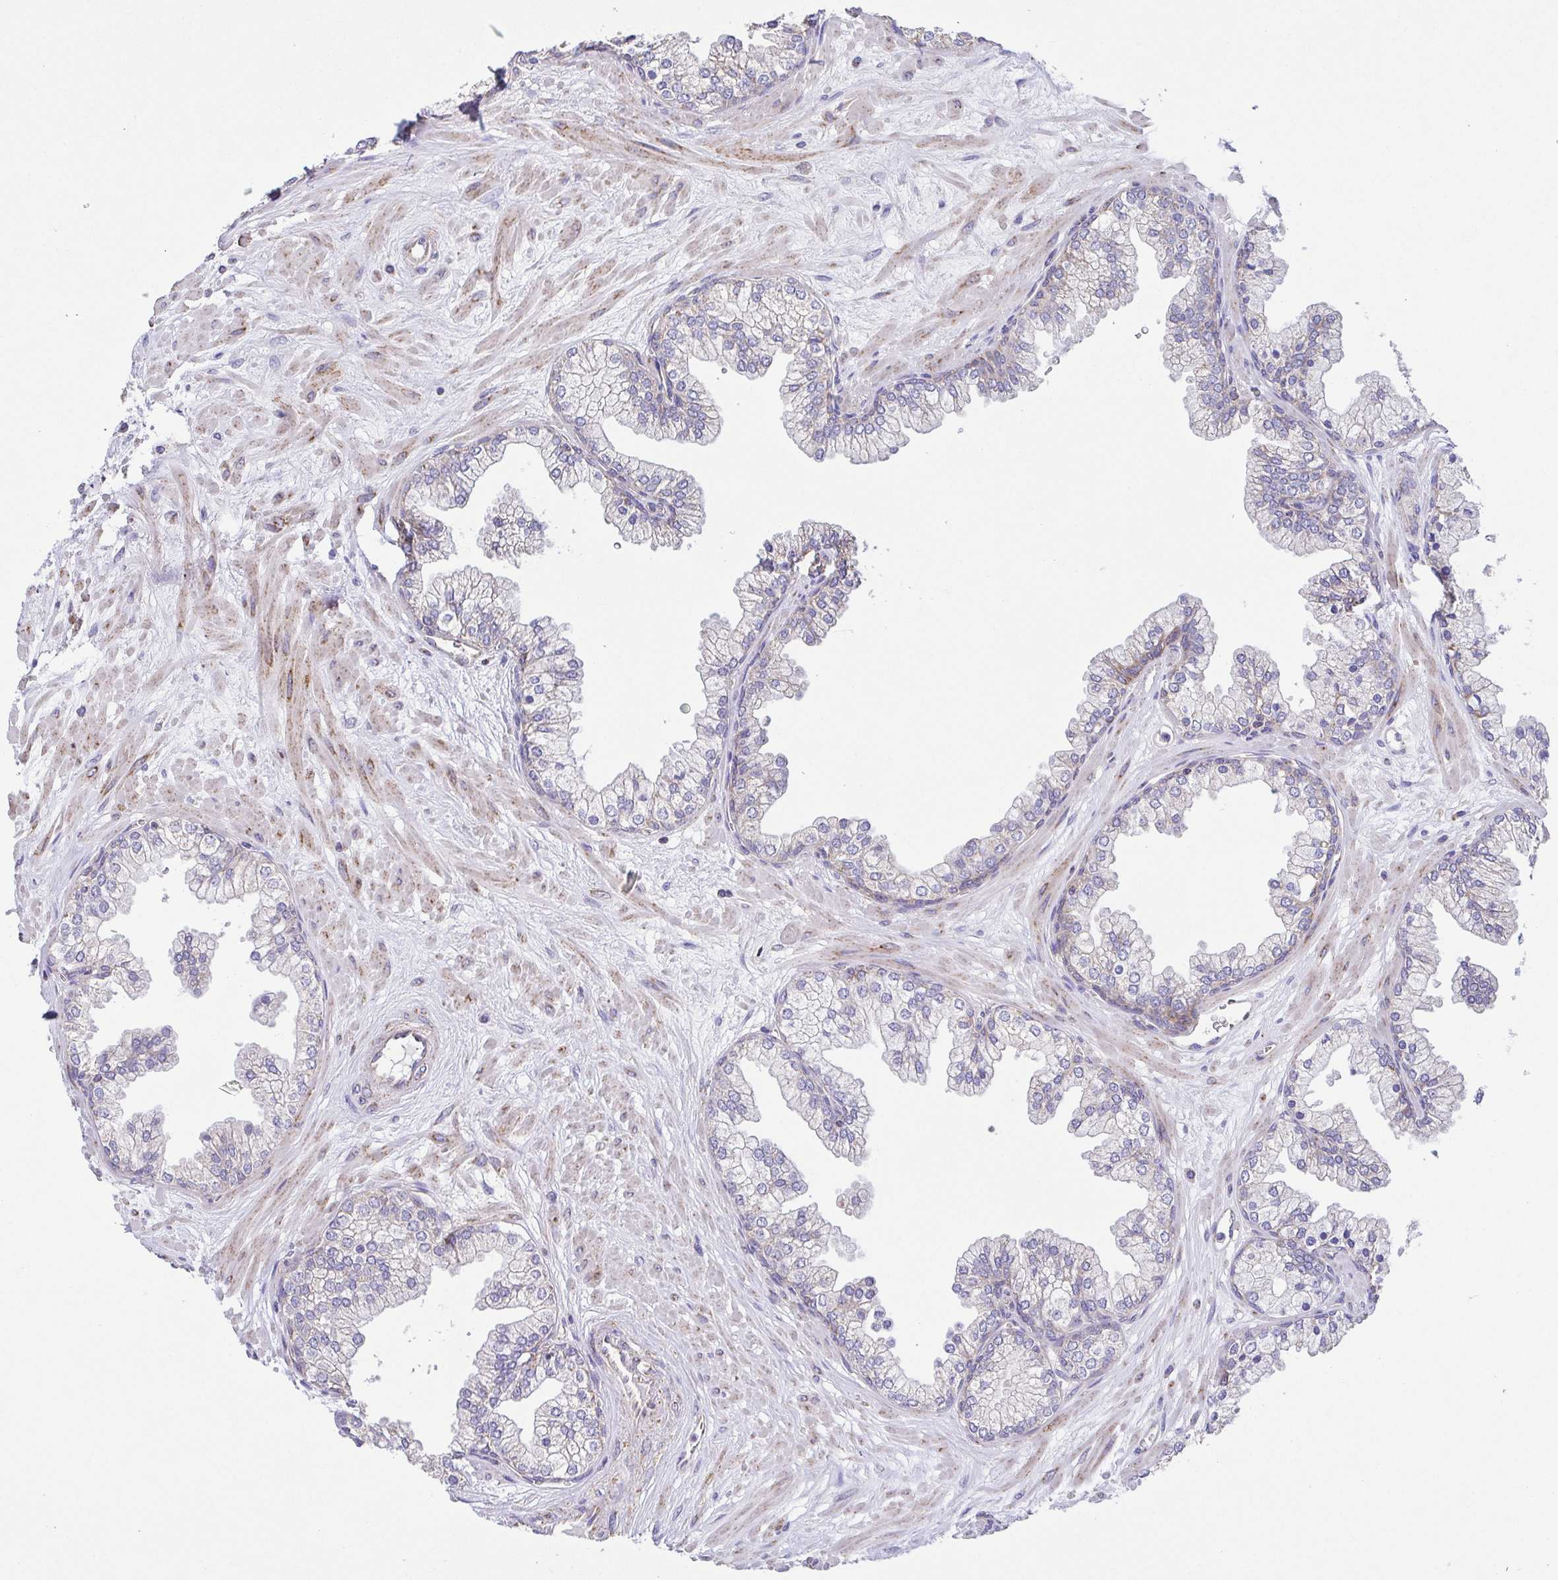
{"staining": {"intensity": "weak", "quantity": "<25%", "location": "cytoplasmic/membranous"}, "tissue": "prostate", "cell_type": "Glandular cells", "image_type": "normal", "snomed": [{"axis": "morphology", "description": "Normal tissue, NOS"}, {"axis": "topography", "description": "Prostate"}, {"axis": "topography", "description": "Peripheral nerve tissue"}], "caption": "Image shows no protein positivity in glandular cells of unremarkable prostate.", "gene": "GINM1", "patient": {"sex": "male", "age": 61}}